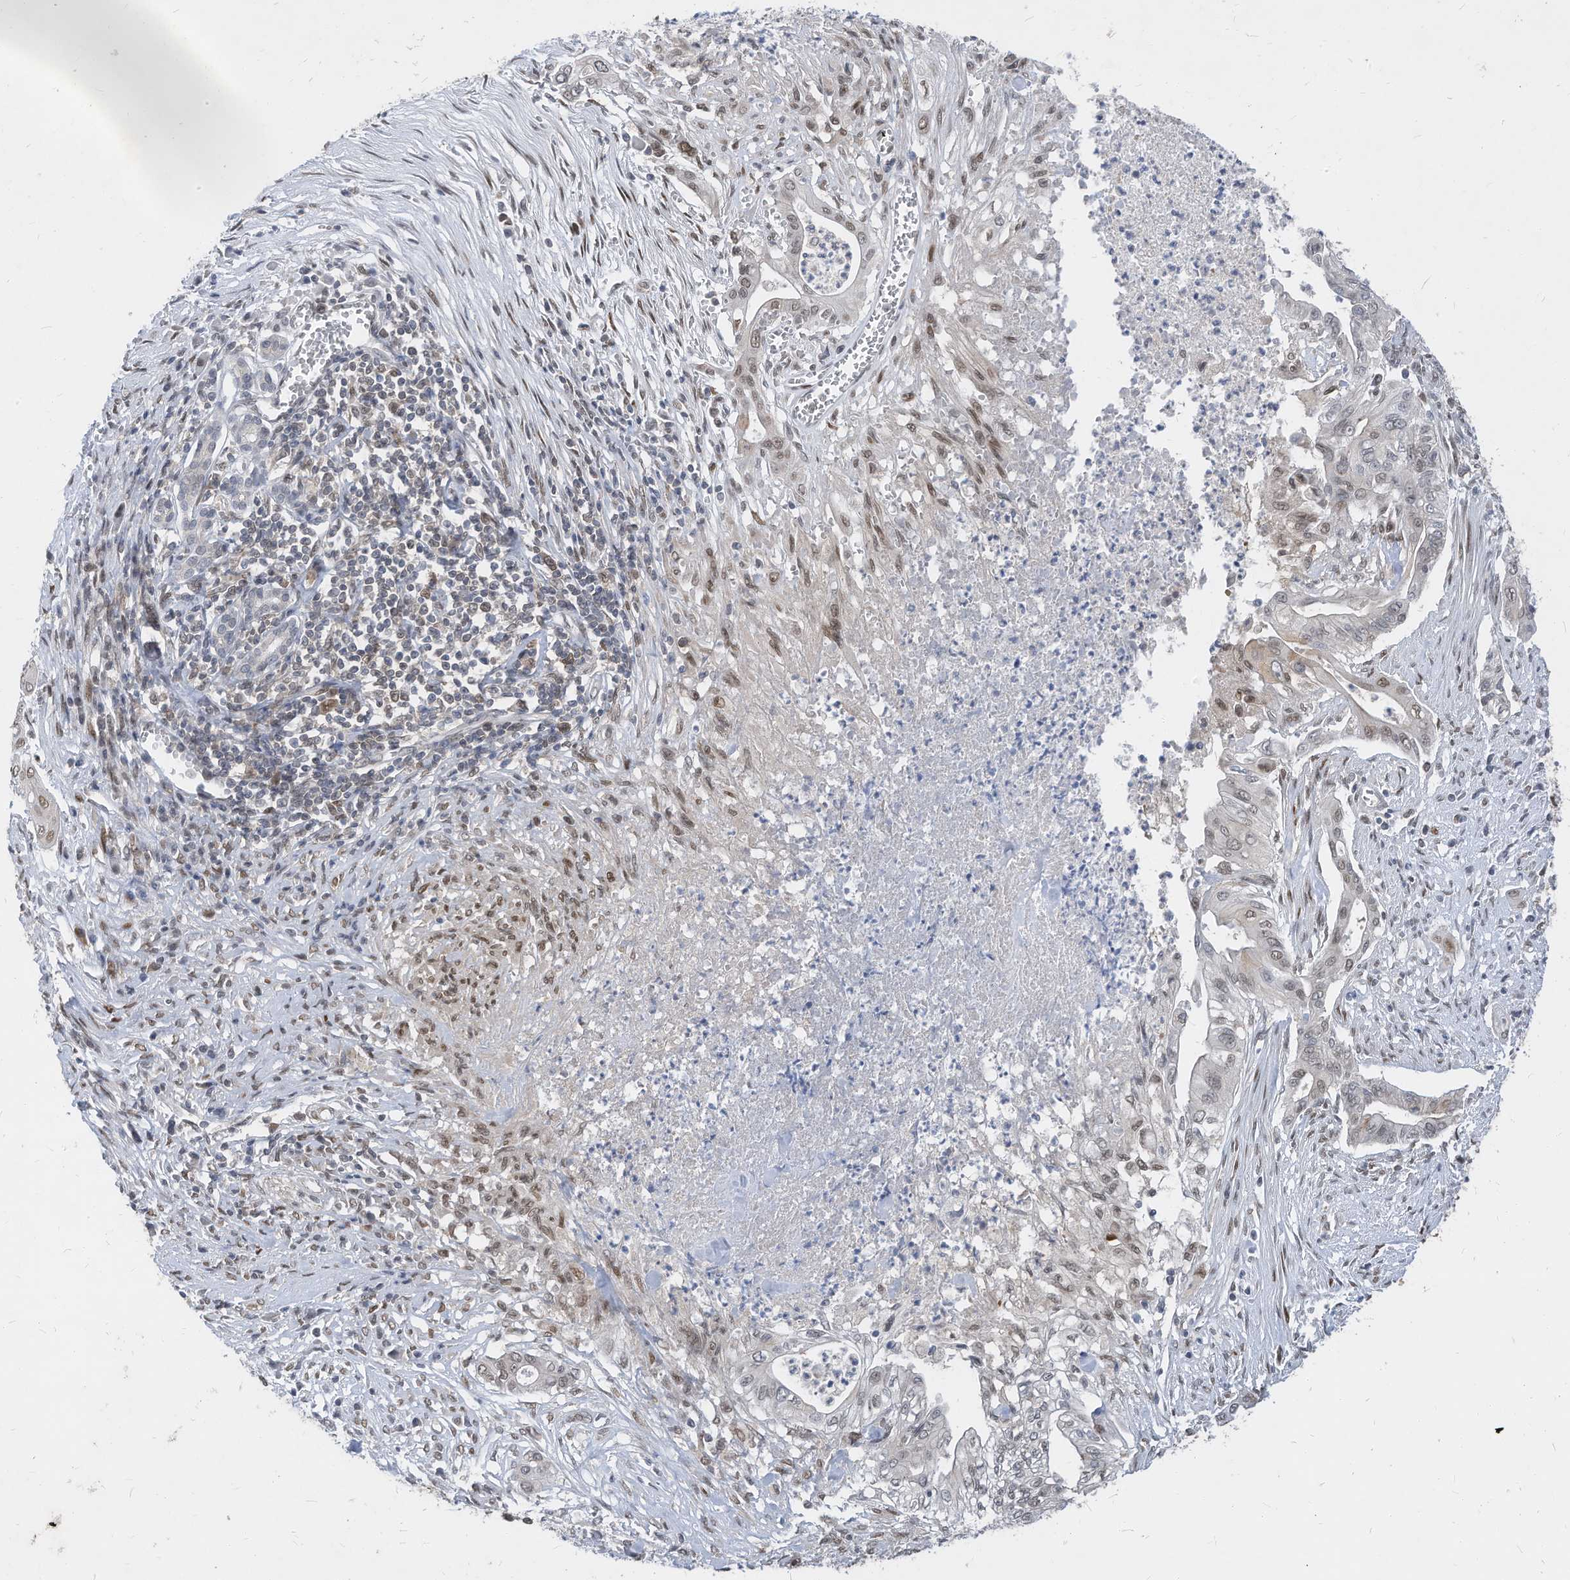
{"staining": {"intensity": "weak", "quantity": "25%-75%", "location": "nuclear"}, "tissue": "pancreatic cancer", "cell_type": "Tumor cells", "image_type": "cancer", "snomed": [{"axis": "morphology", "description": "Adenocarcinoma, NOS"}, {"axis": "topography", "description": "Pancreas"}], "caption": "A high-resolution histopathology image shows immunohistochemistry (IHC) staining of pancreatic adenocarcinoma, which shows weak nuclear positivity in about 25%-75% of tumor cells. The staining is performed using DAB brown chromogen to label protein expression. The nuclei are counter-stained blue using hematoxylin.", "gene": "KPNB1", "patient": {"sex": "male", "age": 58}}